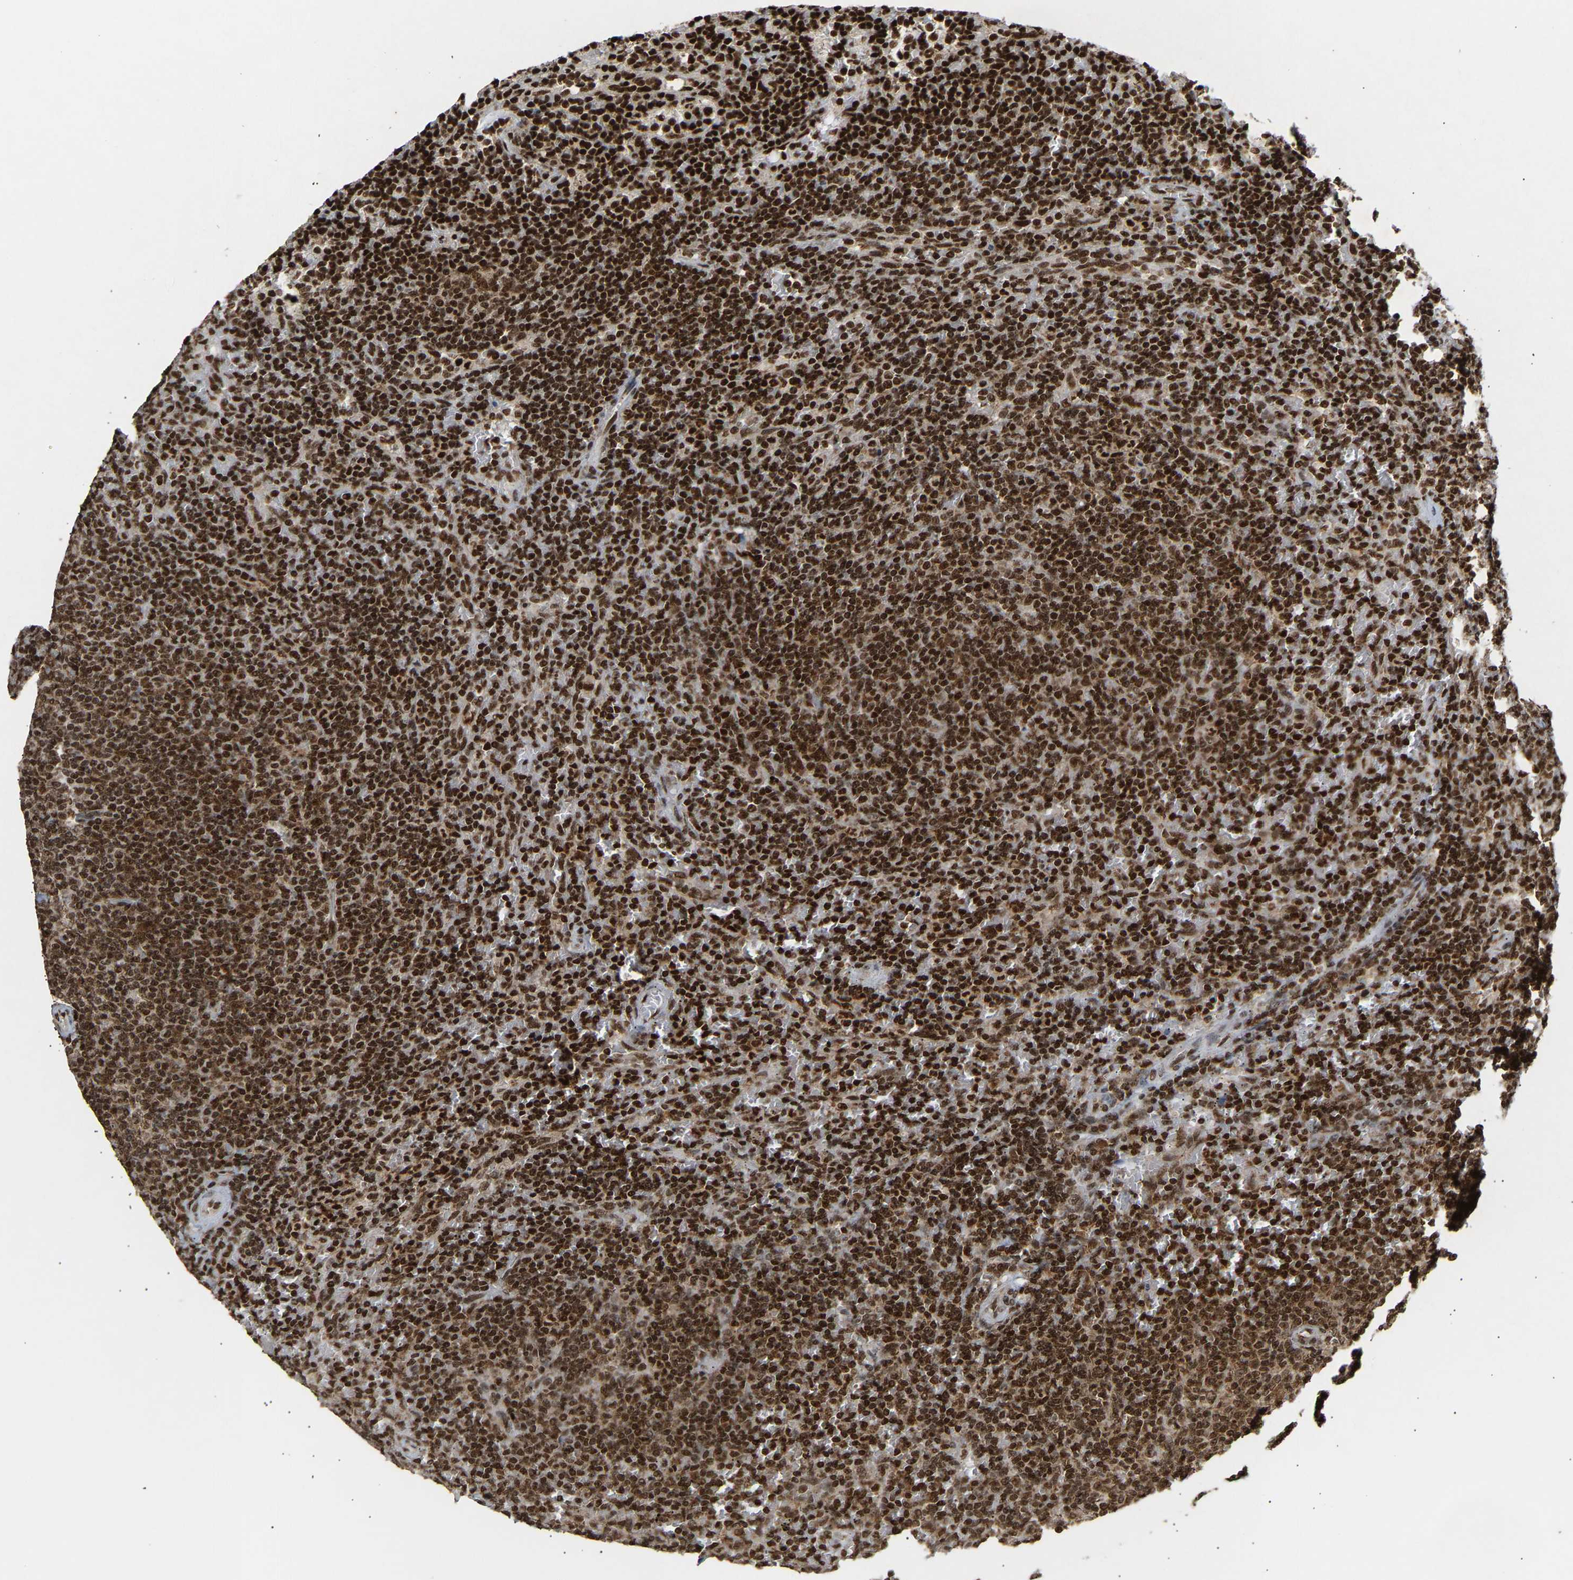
{"staining": {"intensity": "strong", "quantity": ">75%", "location": "nuclear"}, "tissue": "lymphoma", "cell_type": "Tumor cells", "image_type": "cancer", "snomed": [{"axis": "morphology", "description": "Malignant lymphoma, non-Hodgkin's type, Low grade"}, {"axis": "topography", "description": "Spleen"}], "caption": "High-magnification brightfield microscopy of low-grade malignant lymphoma, non-Hodgkin's type stained with DAB (3,3'-diaminobenzidine) (brown) and counterstained with hematoxylin (blue). tumor cells exhibit strong nuclear staining is present in about>75% of cells.", "gene": "ALYREF", "patient": {"sex": "female", "age": 50}}